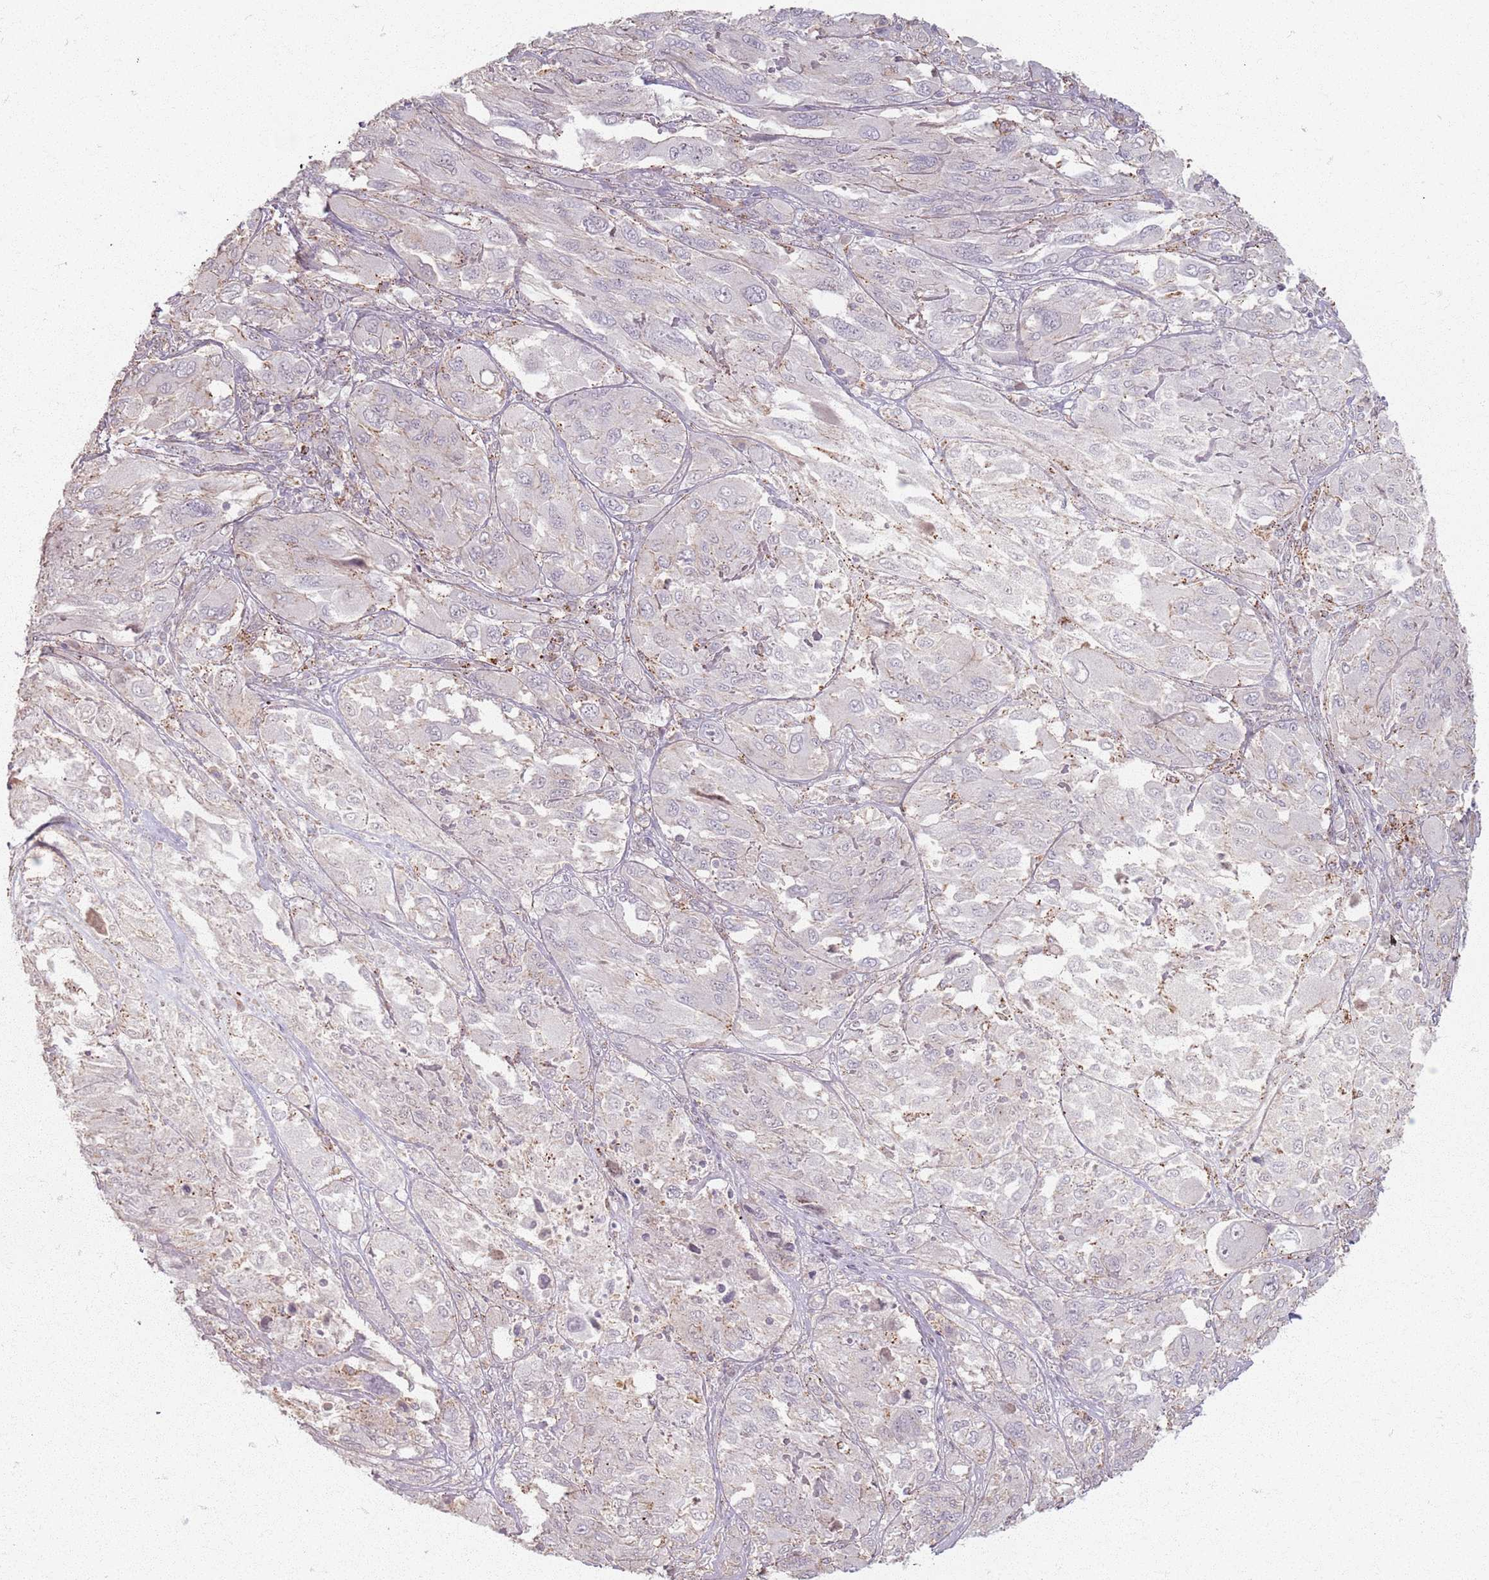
{"staining": {"intensity": "negative", "quantity": "none", "location": "none"}, "tissue": "melanoma", "cell_type": "Tumor cells", "image_type": "cancer", "snomed": [{"axis": "morphology", "description": "Malignant melanoma, NOS"}, {"axis": "topography", "description": "Skin"}], "caption": "Immunohistochemistry (IHC) histopathology image of neoplastic tissue: human malignant melanoma stained with DAB (3,3'-diaminobenzidine) demonstrates no significant protein positivity in tumor cells.", "gene": "KCNA5", "patient": {"sex": "female", "age": 91}}